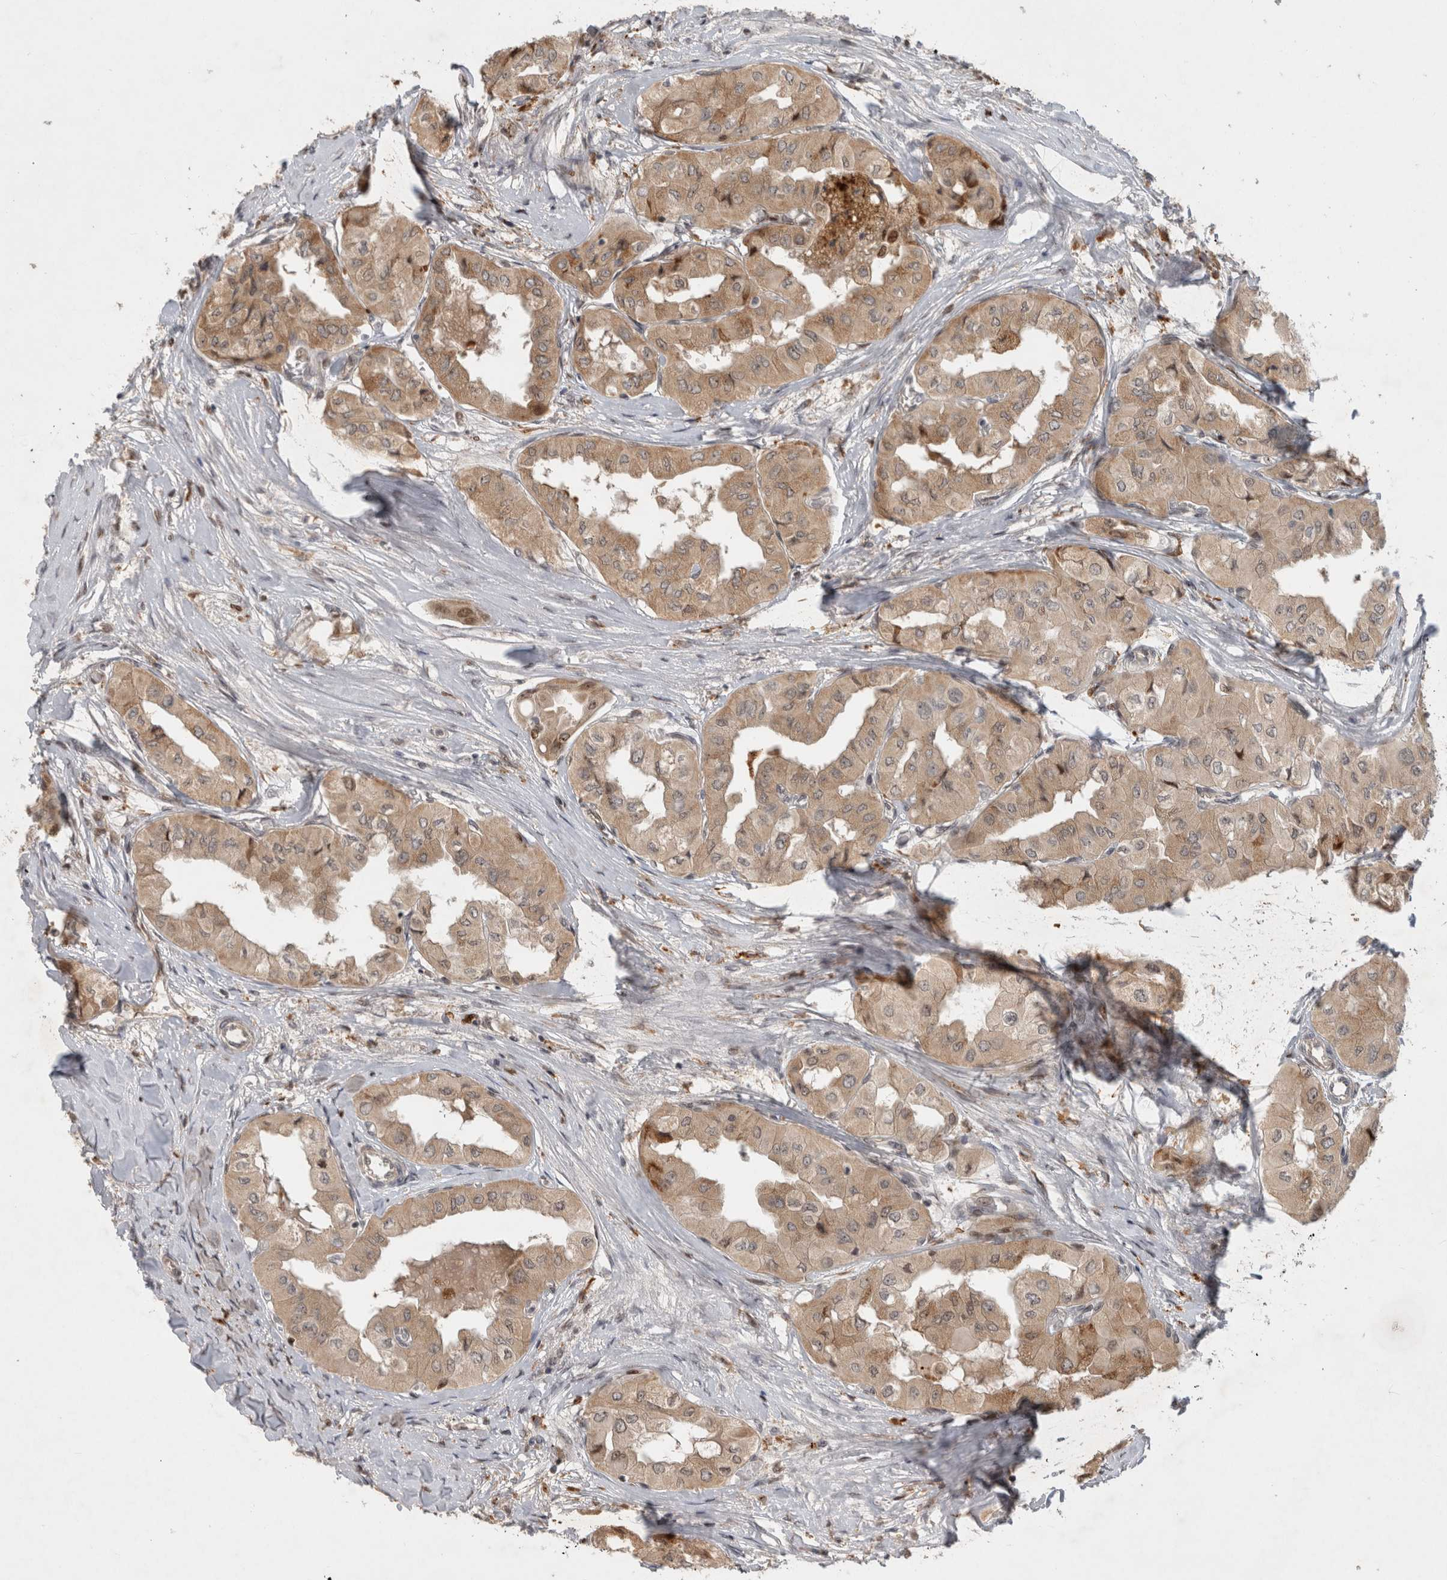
{"staining": {"intensity": "moderate", "quantity": ">75%", "location": "cytoplasmic/membranous"}, "tissue": "thyroid cancer", "cell_type": "Tumor cells", "image_type": "cancer", "snomed": [{"axis": "morphology", "description": "Papillary adenocarcinoma, NOS"}, {"axis": "topography", "description": "Thyroid gland"}], "caption": "This image exhibits immunohistochemistry staining of papillary adenocarcinoma (thyroid), with medium moderate cytoplasmic/membranous staining in about >75% of tumor cells.", "gene": "INSRR", "patient": {"sex": "female", "age": 59}}